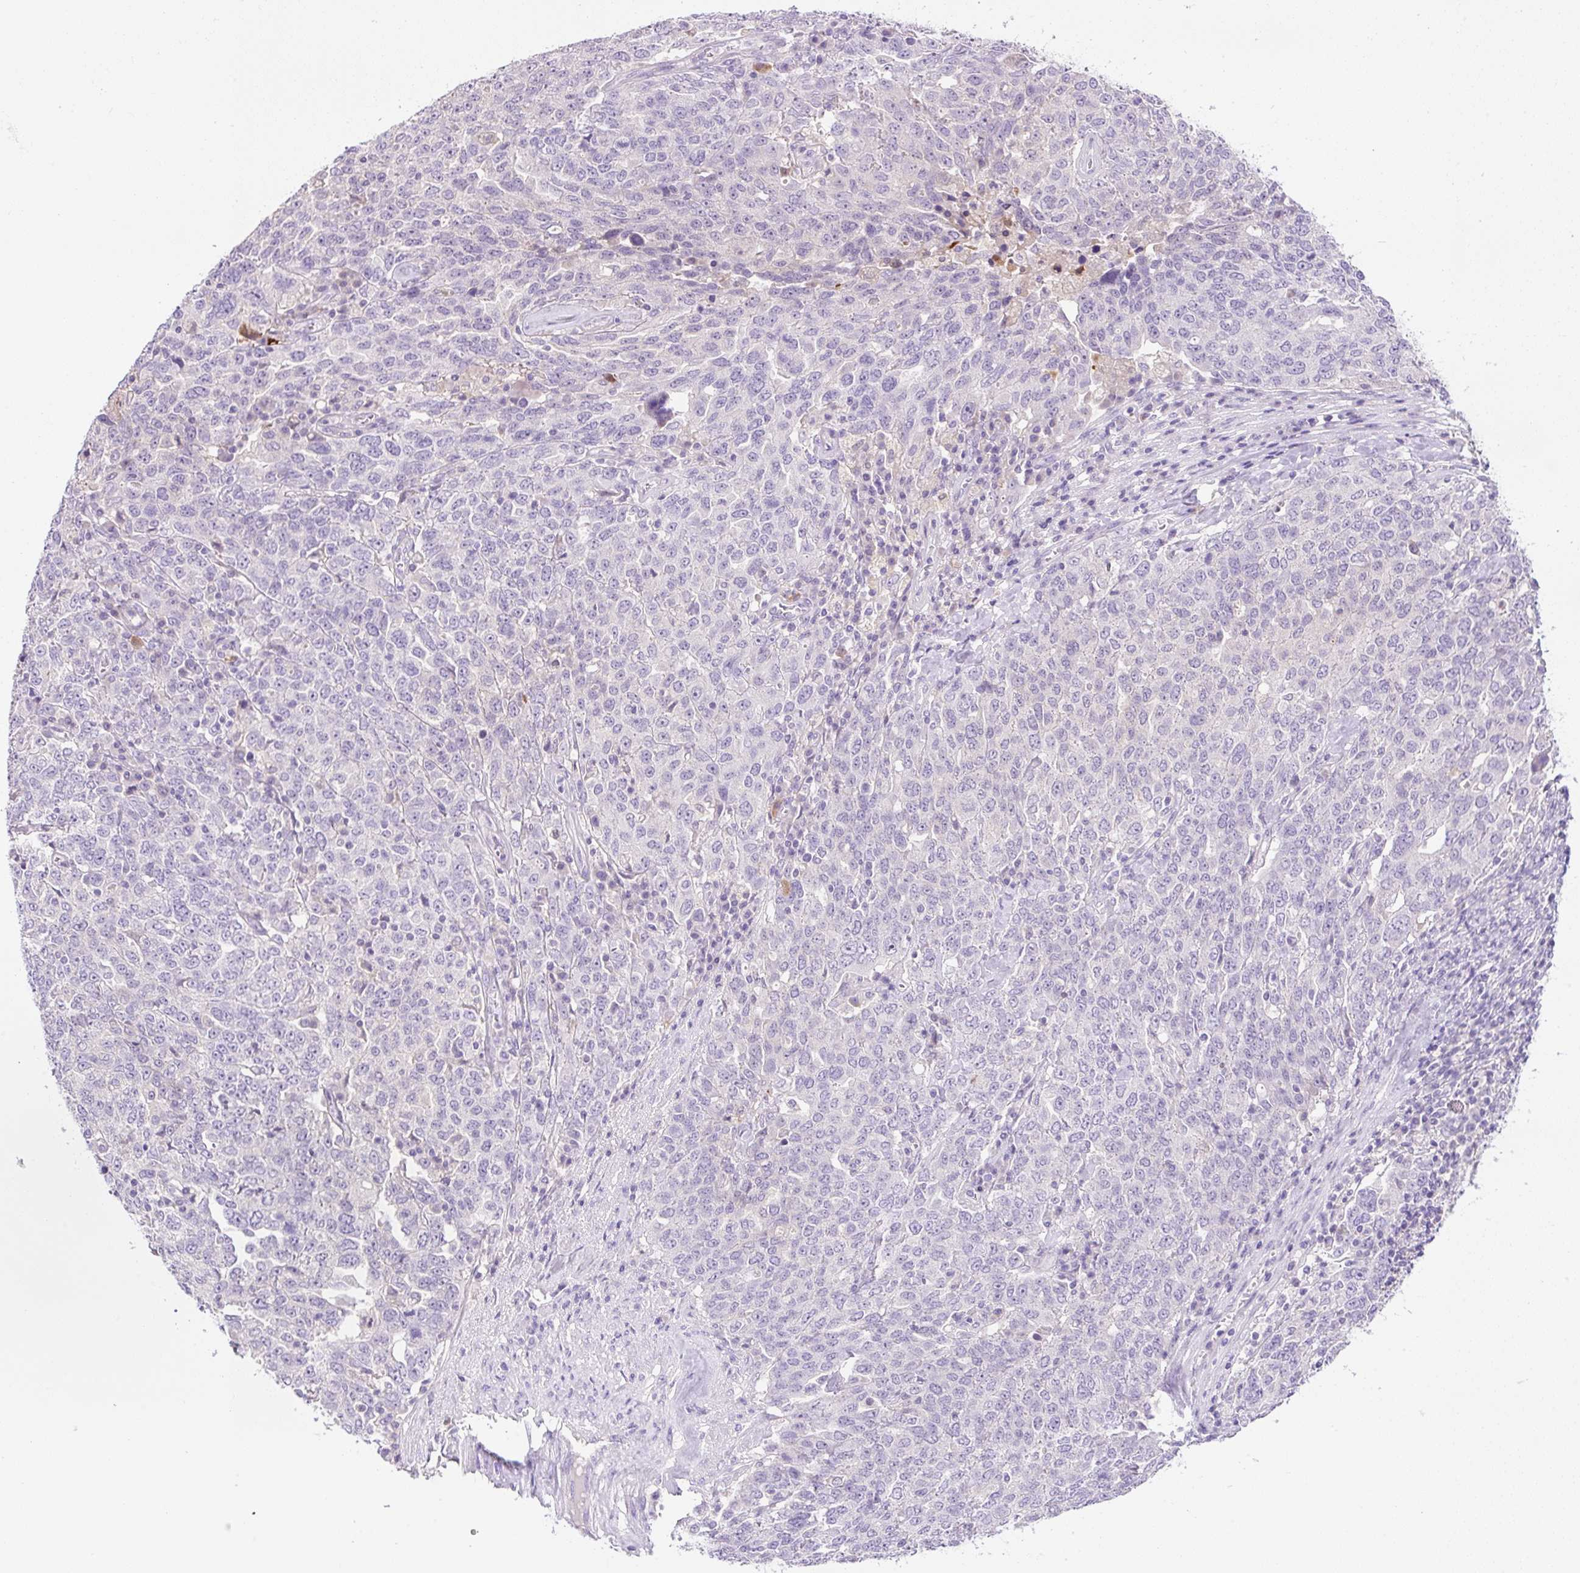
{"staining": {"intensity": "negative", "quantity": "none", "location": "none"}, "tissue": "ovarian cancer", "cell_type": "Tumor cells", "image_type": "cancer", "snomed": [{"axis": "morphology", "description": "Carcinoma, endometroid"}, {"axis": "topography", "description": "Ovary"}], "caption": "An image of ovarian cancer (endometroid carcinoma) stained for a protein reveals no brown staining in tumor cells. (DAB (3,3'-diaminobenzidine) immunohistochemistry (IHC), high magnification).", "gene": "NDST3", "patient": {"sex": "female", "age": 62}}